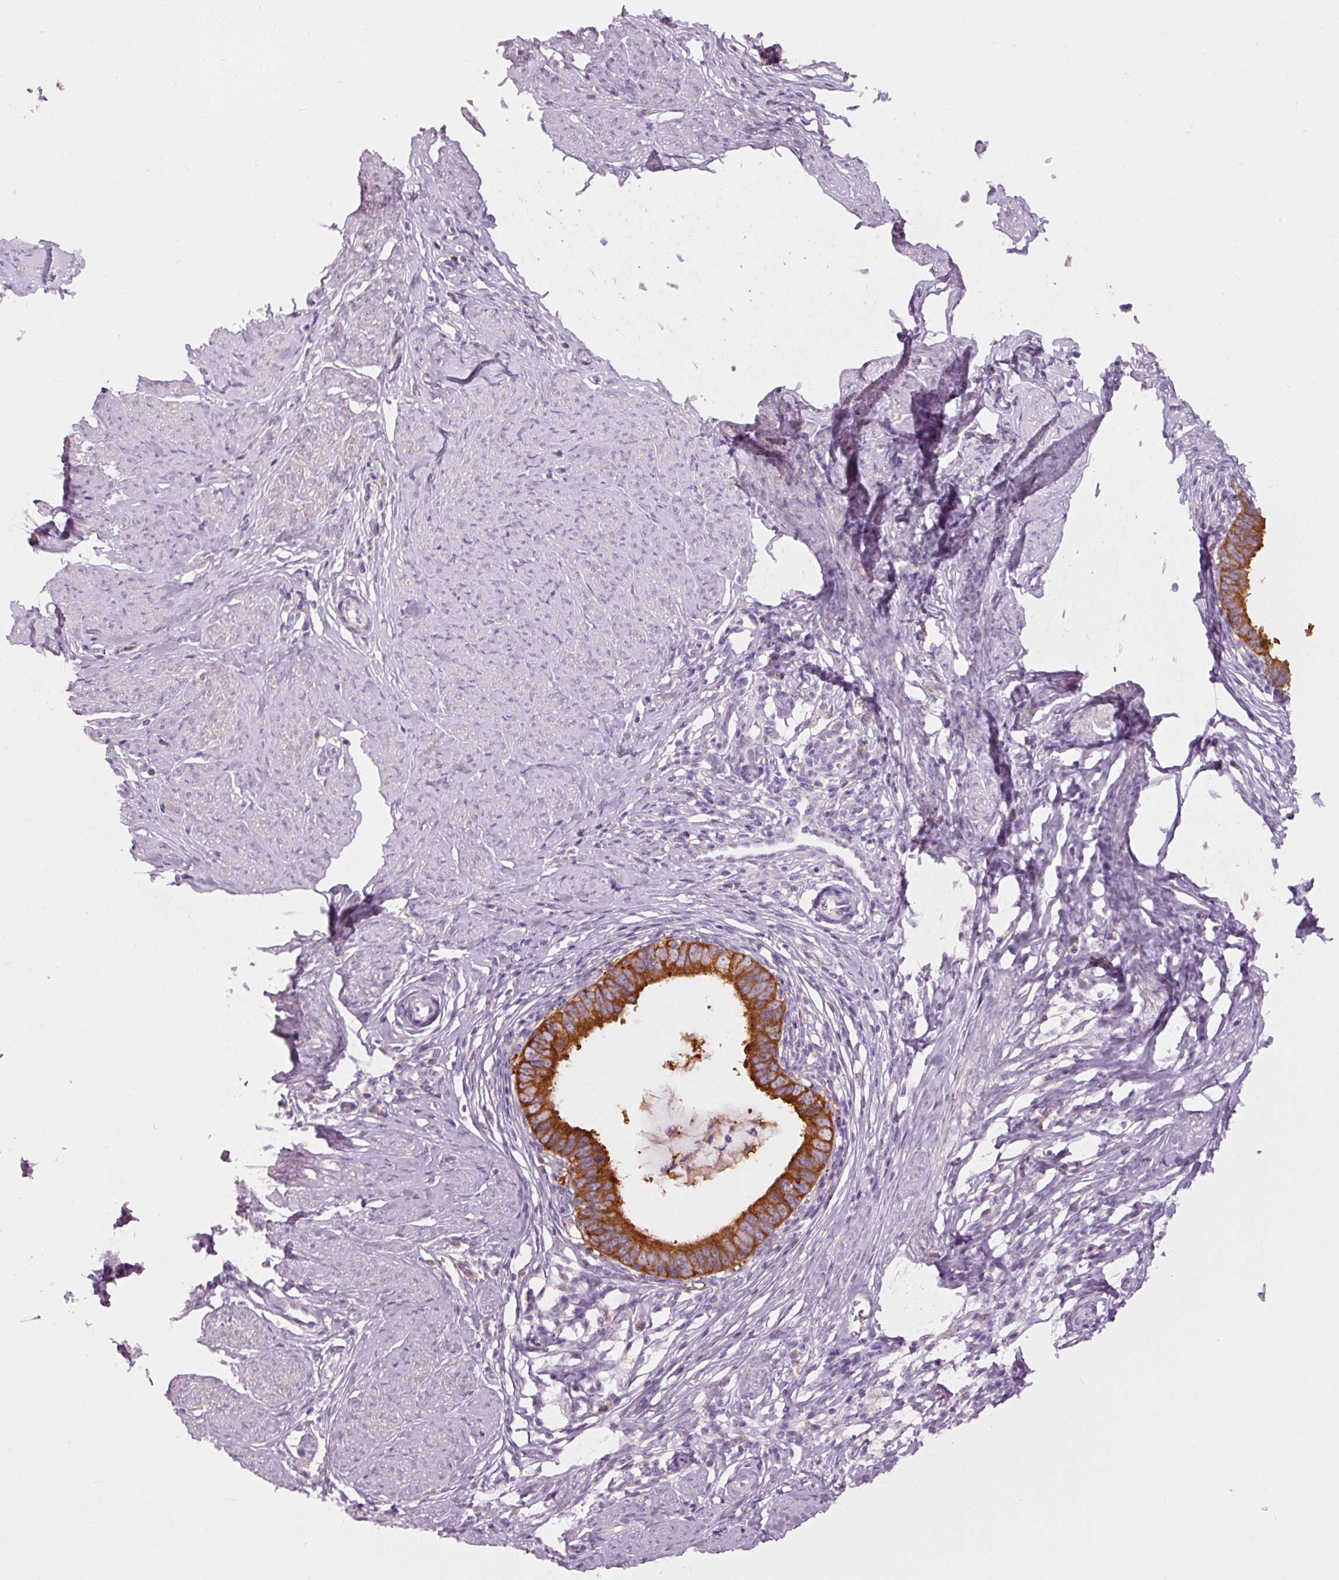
{"staining": {"intensity": "strong", "quantity": ">75%", "location": "cytoplasmic/membranous"}, "tissue": "cervical cancer", "cell_type": "Tumor cells", "image_type": "cancer", "snomed": [{"axis": "morphology", "description": "Adenocarcinoma, NOS"}, {"axis": "topography", "description": "Cervix"}], "caption": "Human adenocarcinoma (cervical) stained with a protein marker demonstrates strong staining in tumor cells.", "gene": "PDXDC1", "patient": {"sex": "female", "age": 36}}